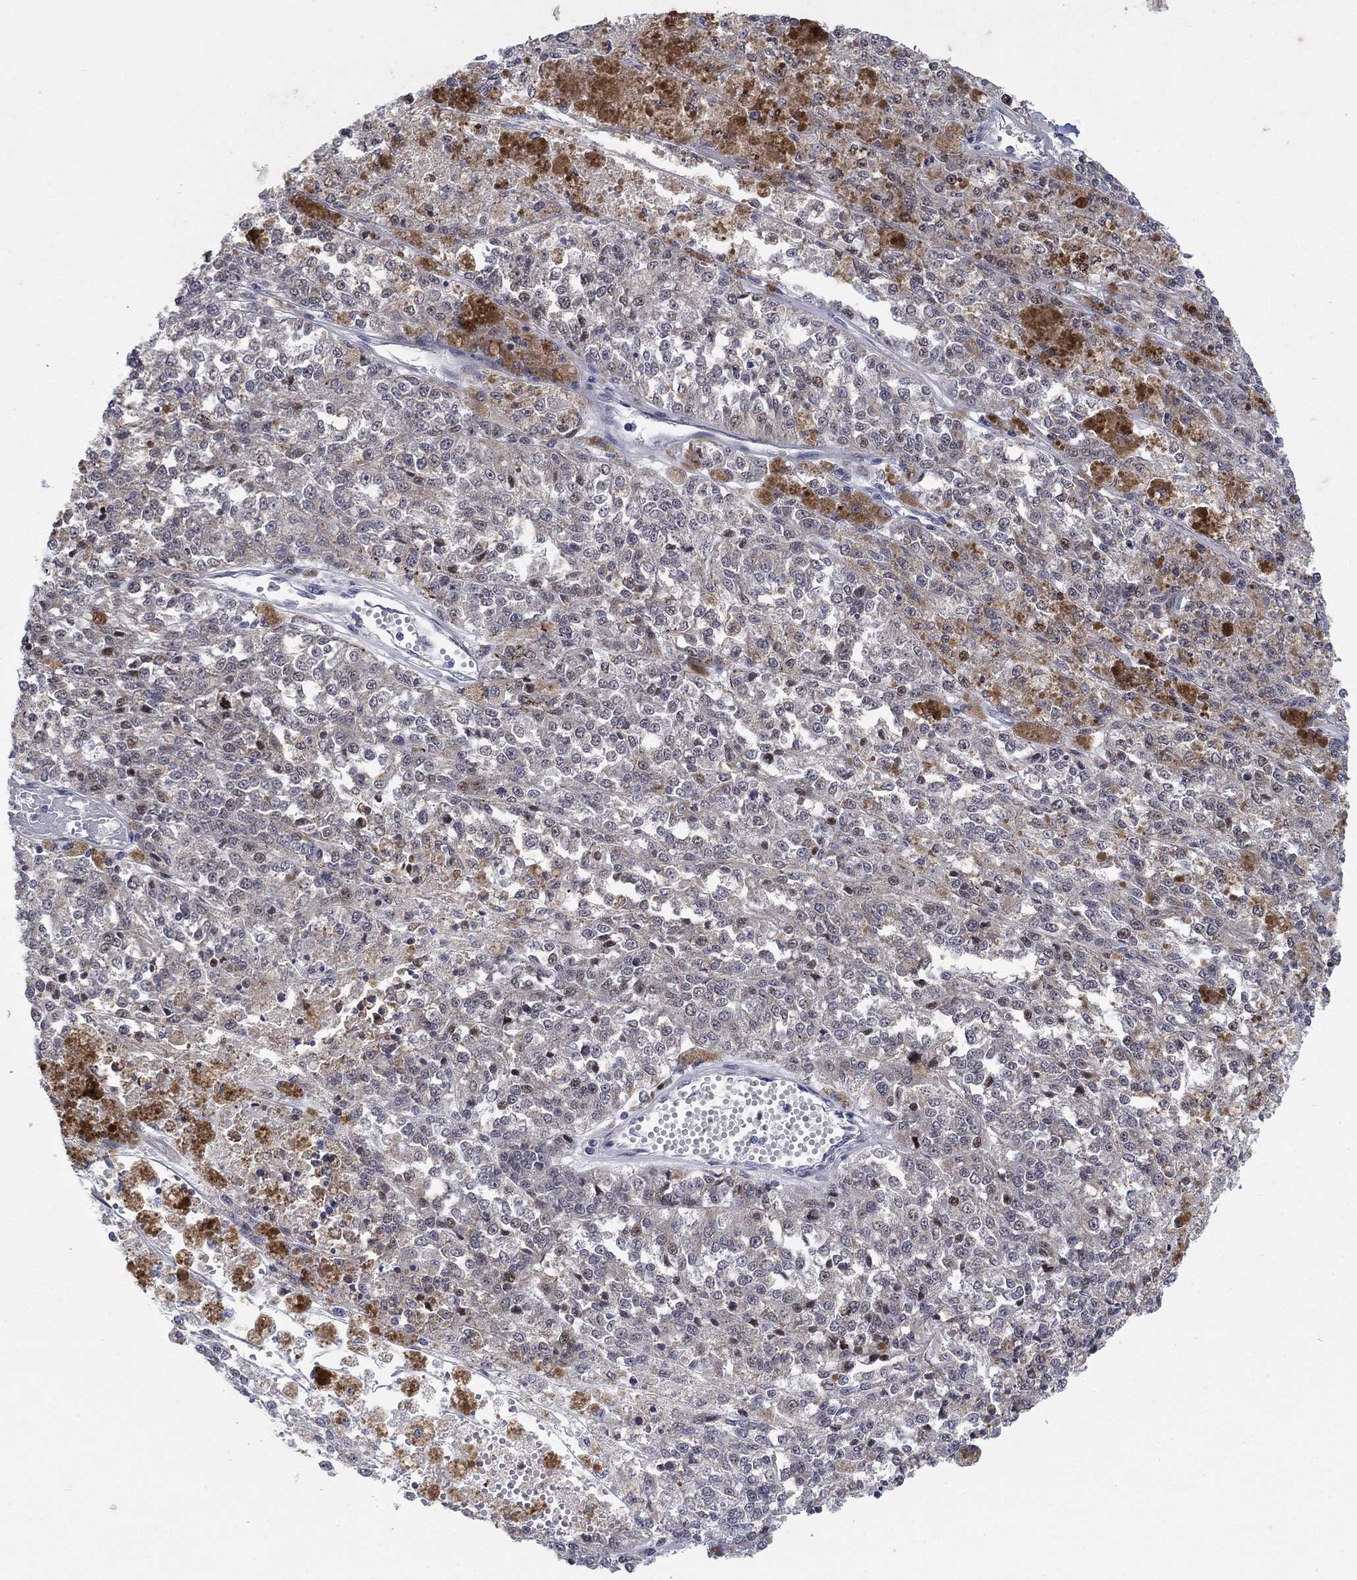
{"staining": {"intensity": "negative", "quantity": "none", "location": "none"}, "tissue": "melanoma", "cell_type": "Tumor cells", "image_type": "cancer", "snomed": [{"axis": "morphology", "description": "Malignant melanoma, Metastatic site"}, {"axis": "topography", "description": "Lymph node"}], "caption": "IHC micrograph of neoplastic tissue: human melanoma stained with DAB (3,3'-diaminobenzidine) reveals no significant protein staining in tumor cells.", "gene": "SDC1", "patient": {"sex": "female", "age": 64}}